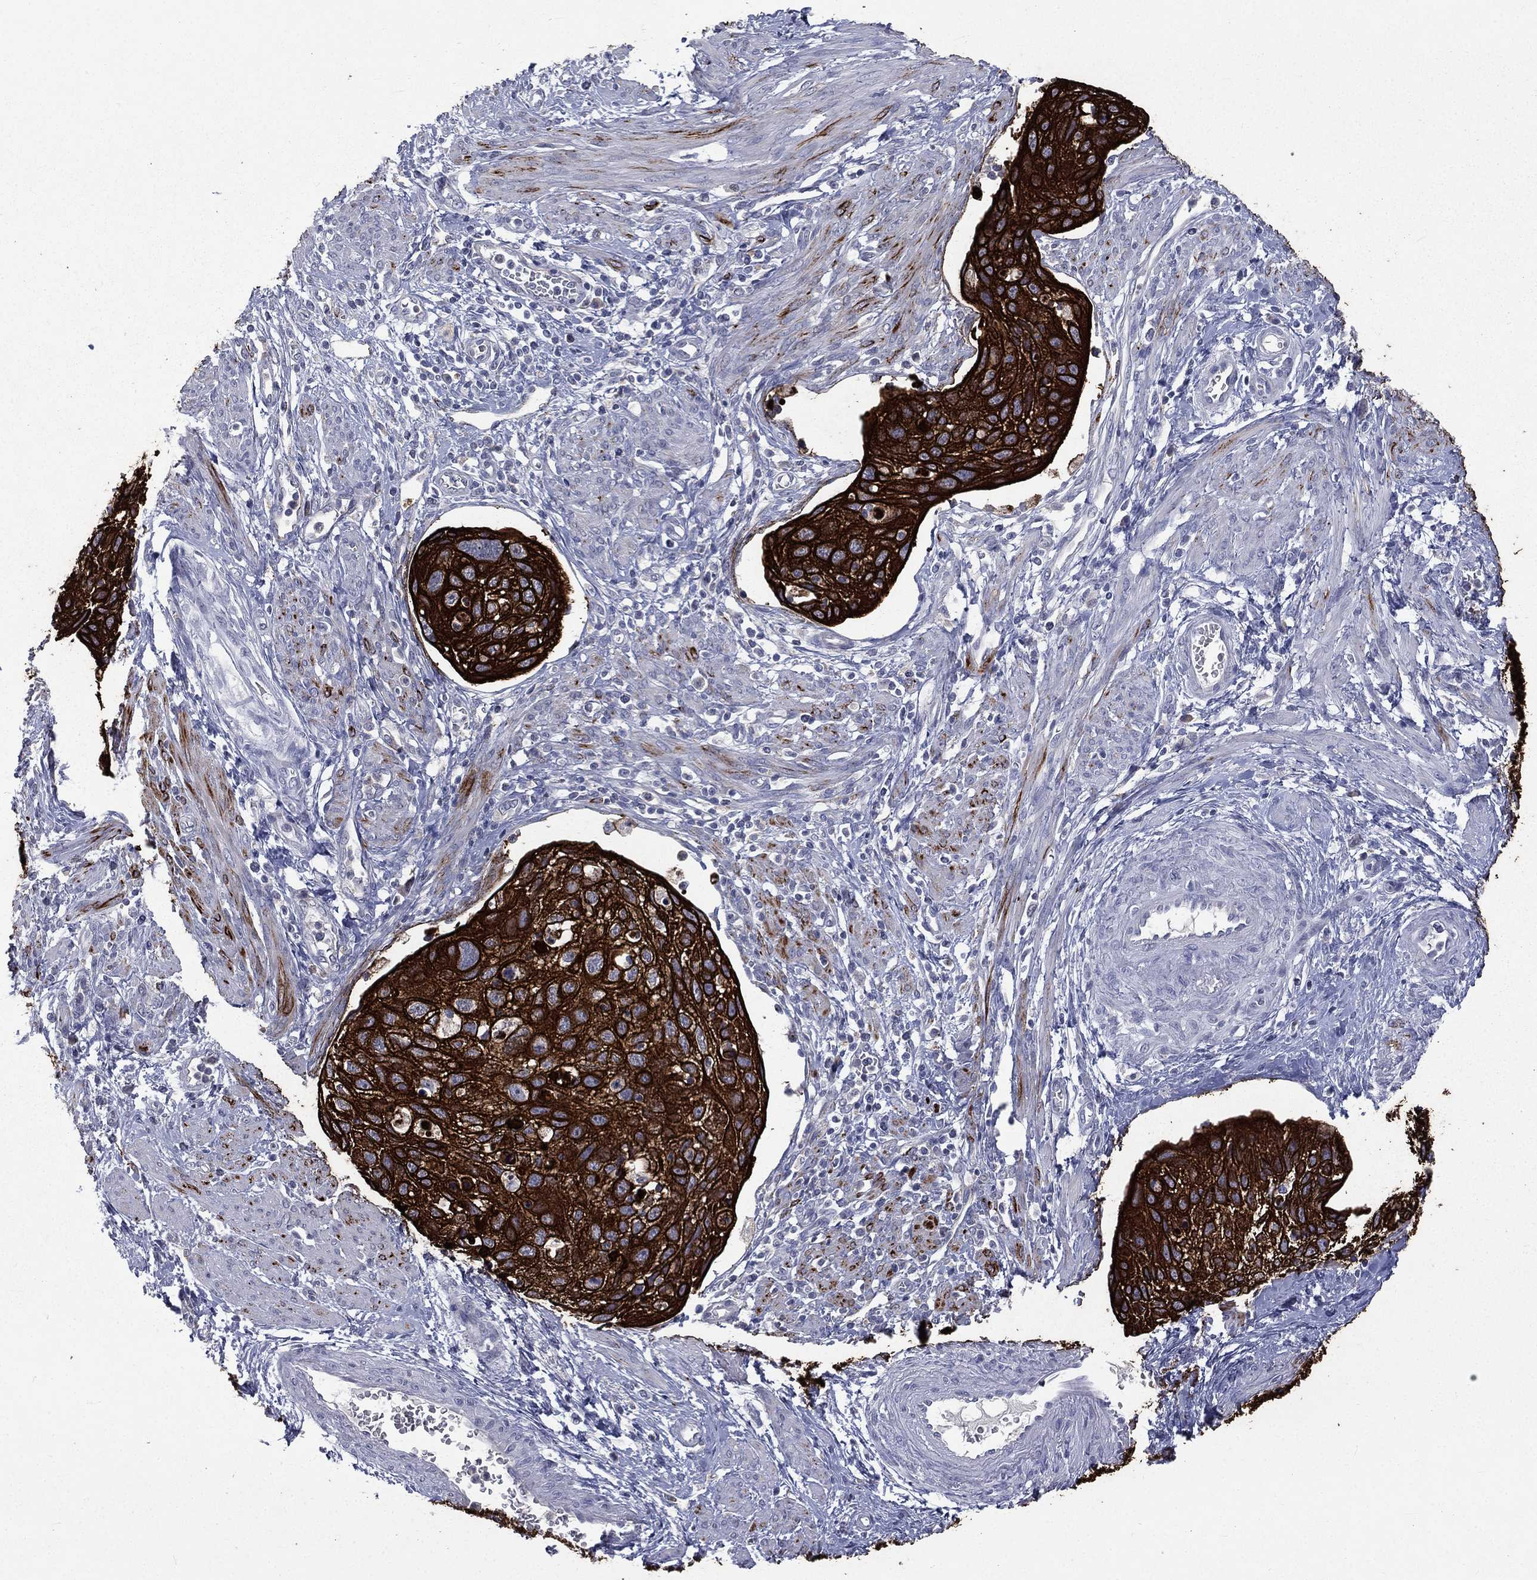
{"staining": {"intensity": "strong", "quantity": ">75%", "location": "cytoplasmic/membranous"}, "tissue": "cervical cancer", "cell_type": "Tumor cells", "image_type": "cancer", "snomed": [{"axis": "morphology", "description": "Squamous cell carcinoma, NOS"}, {"axis": "topography", "description": "Cervix"}], "caption": "Immunohistochemistry micrograph of human cervical cancer stained for a protein (brown), which demonstrates high levels of strong cytoplasmic/membranous expression in approximately >75% of tumor cells.", "gene": "KRT7", "patient": {"sex": "female", "age": 70}}